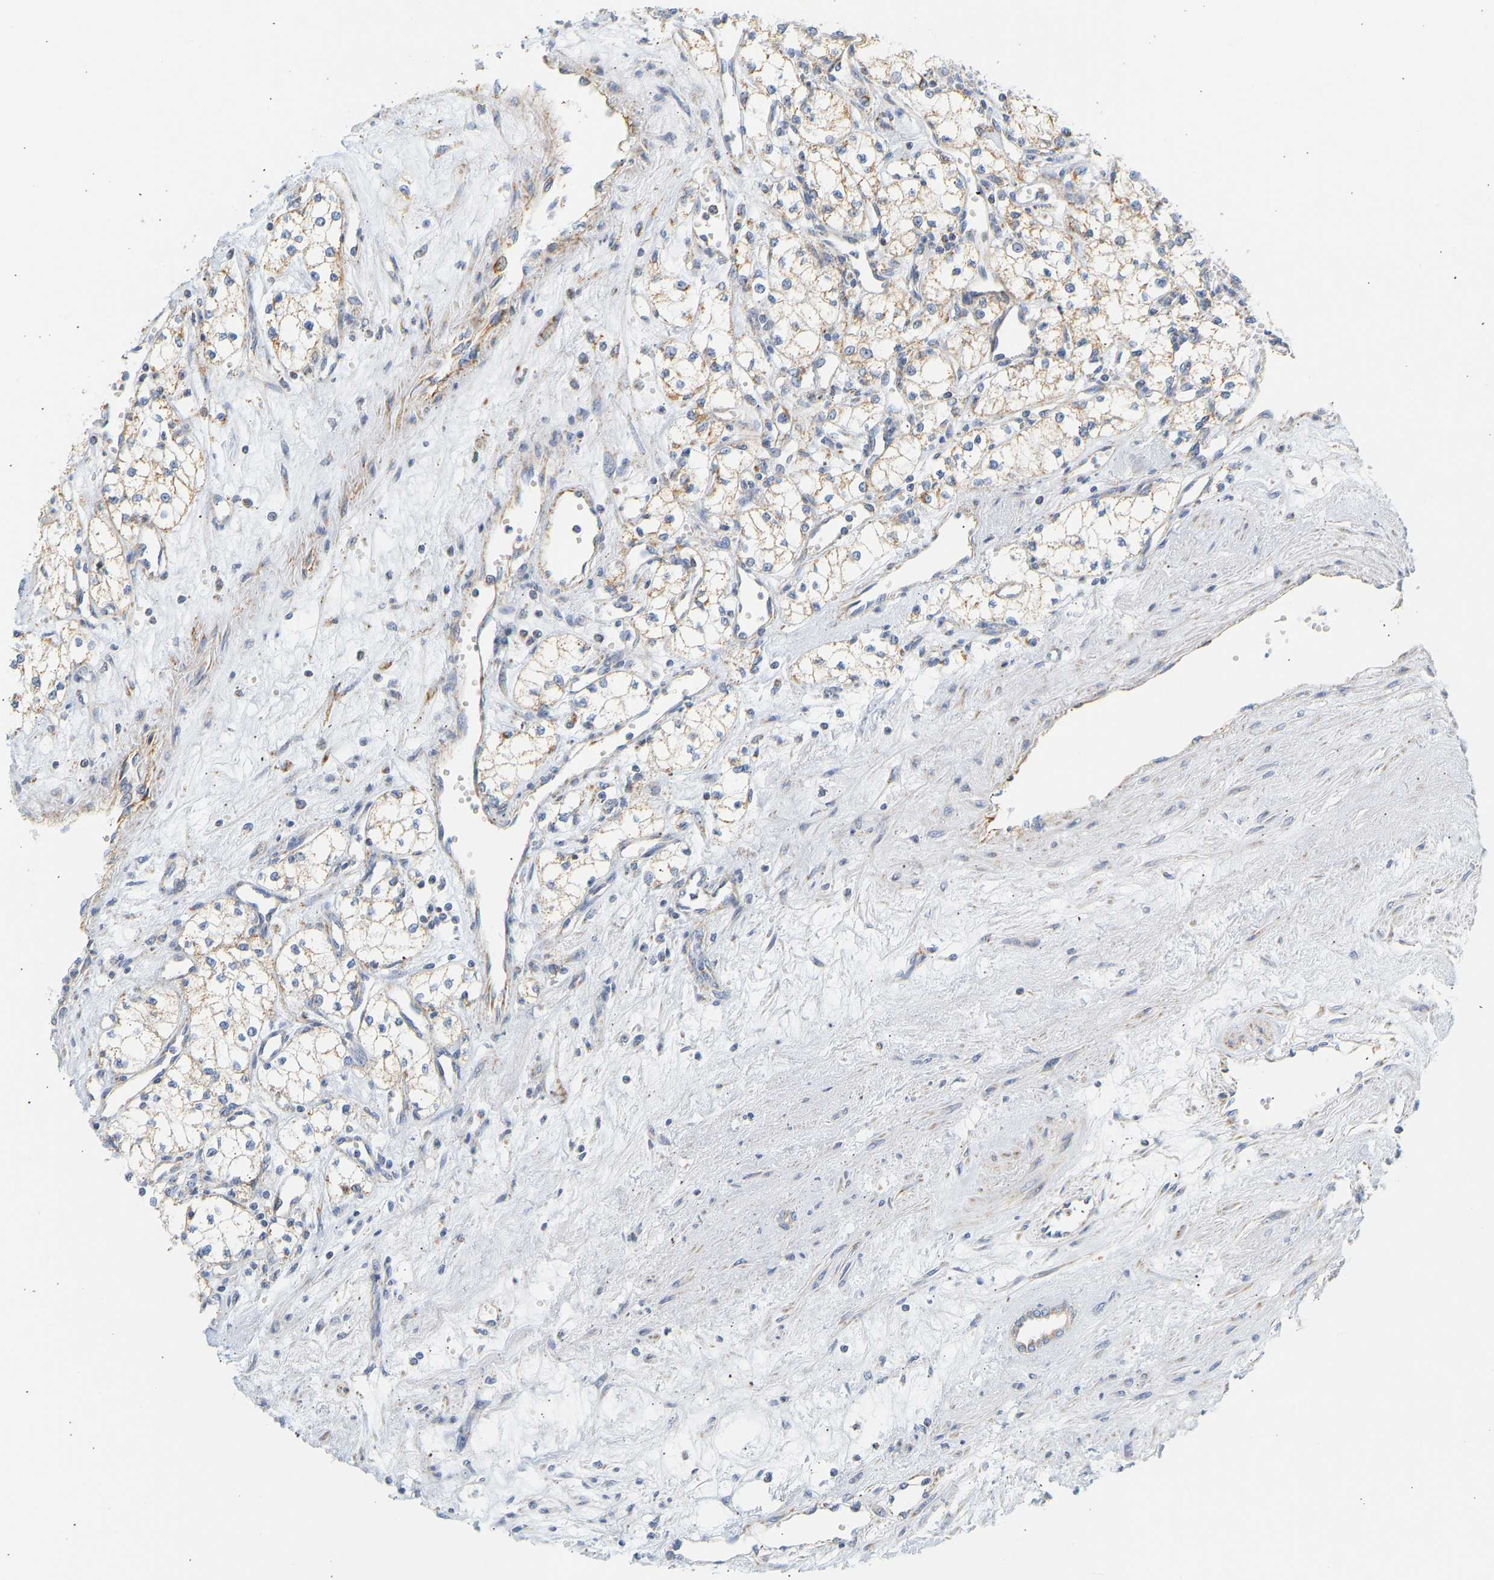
{"staining": {"intensity": "weak", "quantity": "<25%", "location": "cytoplasmic/membranous"}, "tissue": "renal cancer", "cell_type": "Tumor cells", "image_type": "cancer", "snomed": [{"axis": "morphology", "description": "Adenocarcinoma, NOS"}, {"axis": "topography", "description": "Kidney"}], "caption": "Immunohistochemistry photomicrograph of neoplastic tissue: human renal cancer (adenocarcinoma) stained with DAB (3,3'-diaminobenzidine) reveals no significant protein positivity in tumor cells.", "gene": "GRPEL2", "patient": {"sex": "male", "age": 59}}